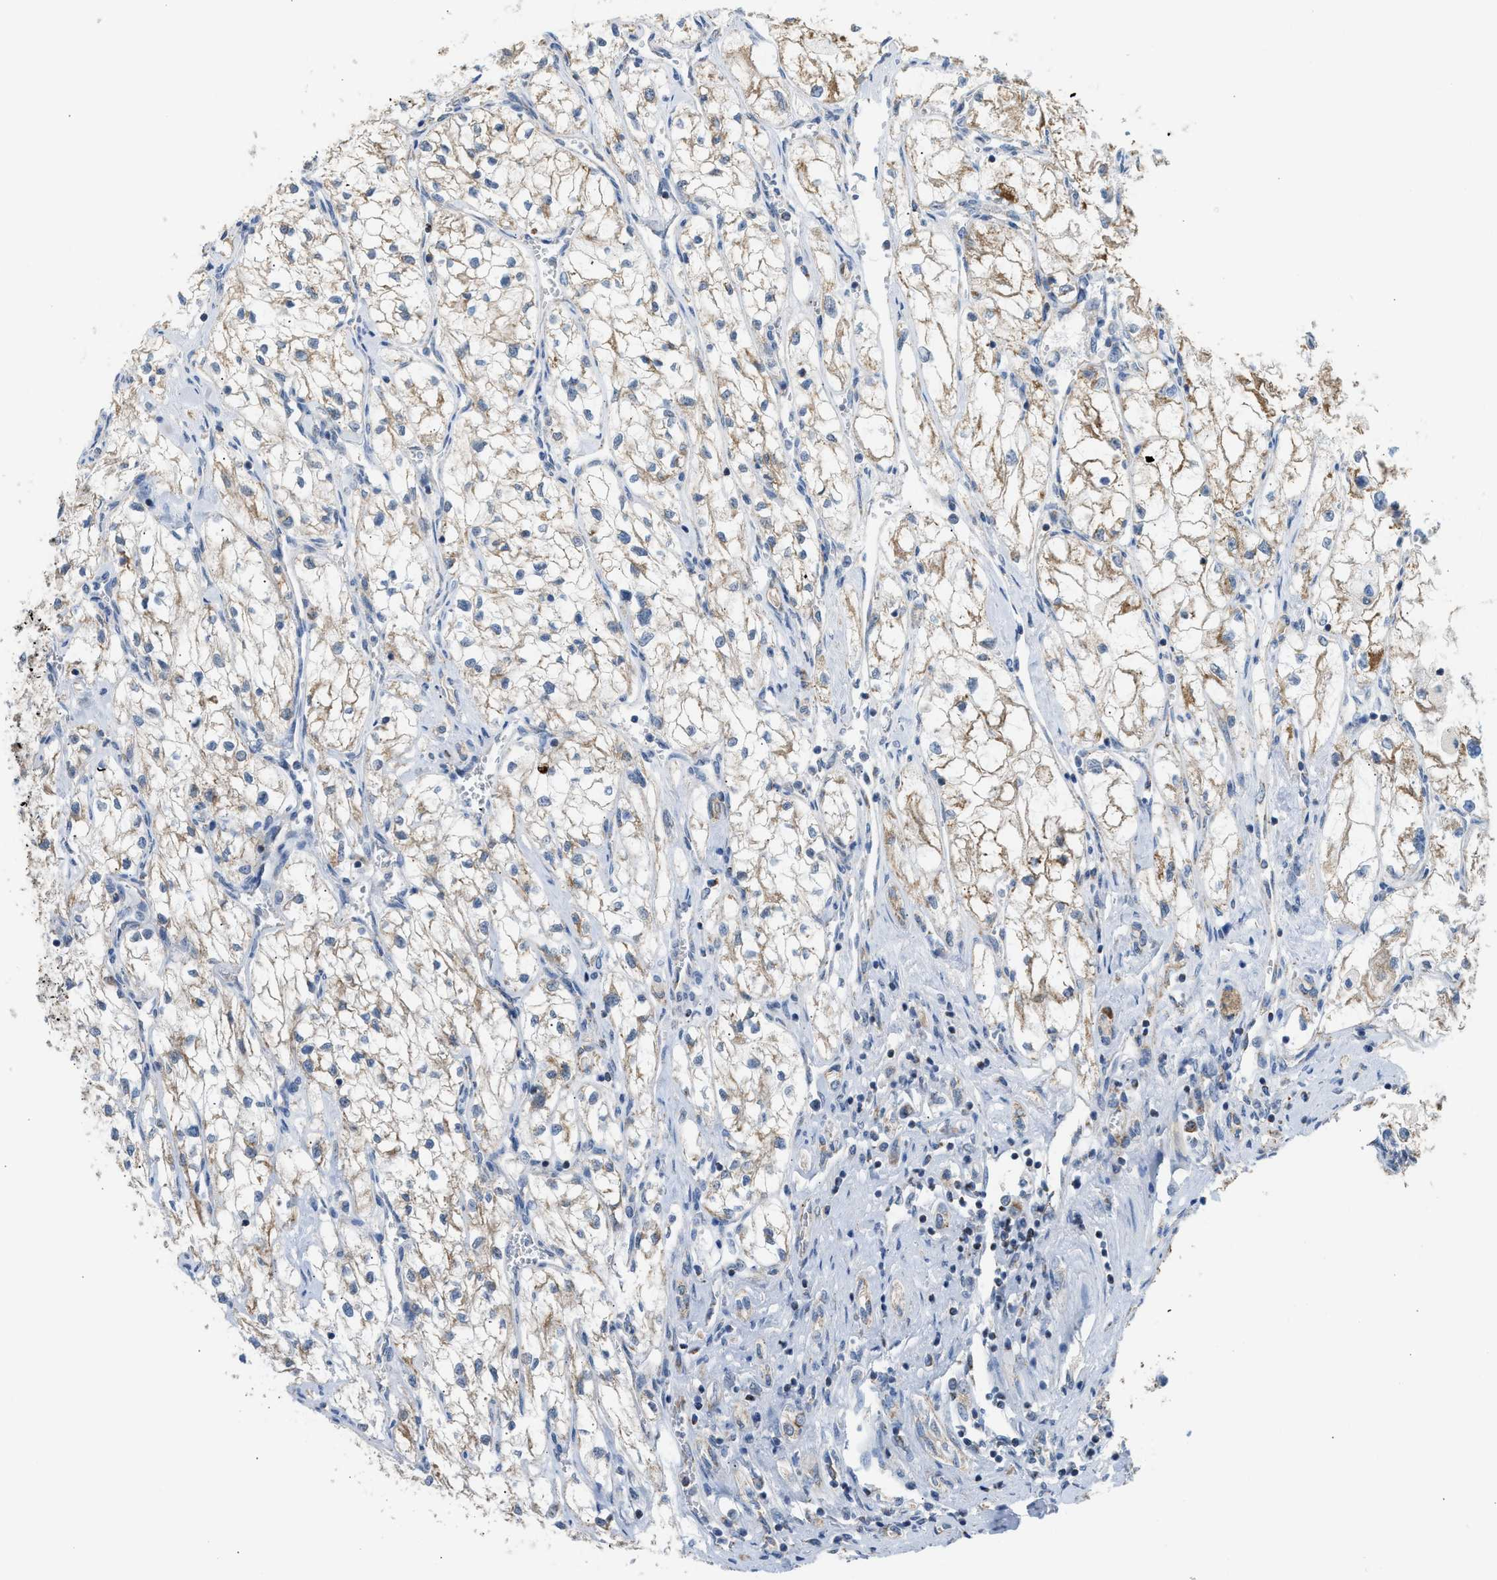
{"staining": {"intensity": "weak", "quantity": ">75%", "location": "cytoplasmic/membranous"}, "tissue": "renal cancer", "cell_type": "Tumor cells", "image_type": "cancer", "snomed": [{"axis": "morphology", "description": "Adenocarcinoma, NOS"}, {"axis": "topography", "description": "Kidney"}], "caption": "IHC image of renal cancer (adenocarcinoma) stained for a protein (brown), which exhibits low levels of weak cytoplasmic/membranous staining in approximately >75% of tumor cells.", "gene": "GOT2", "patient": {"sex": "female", "age": 70}}